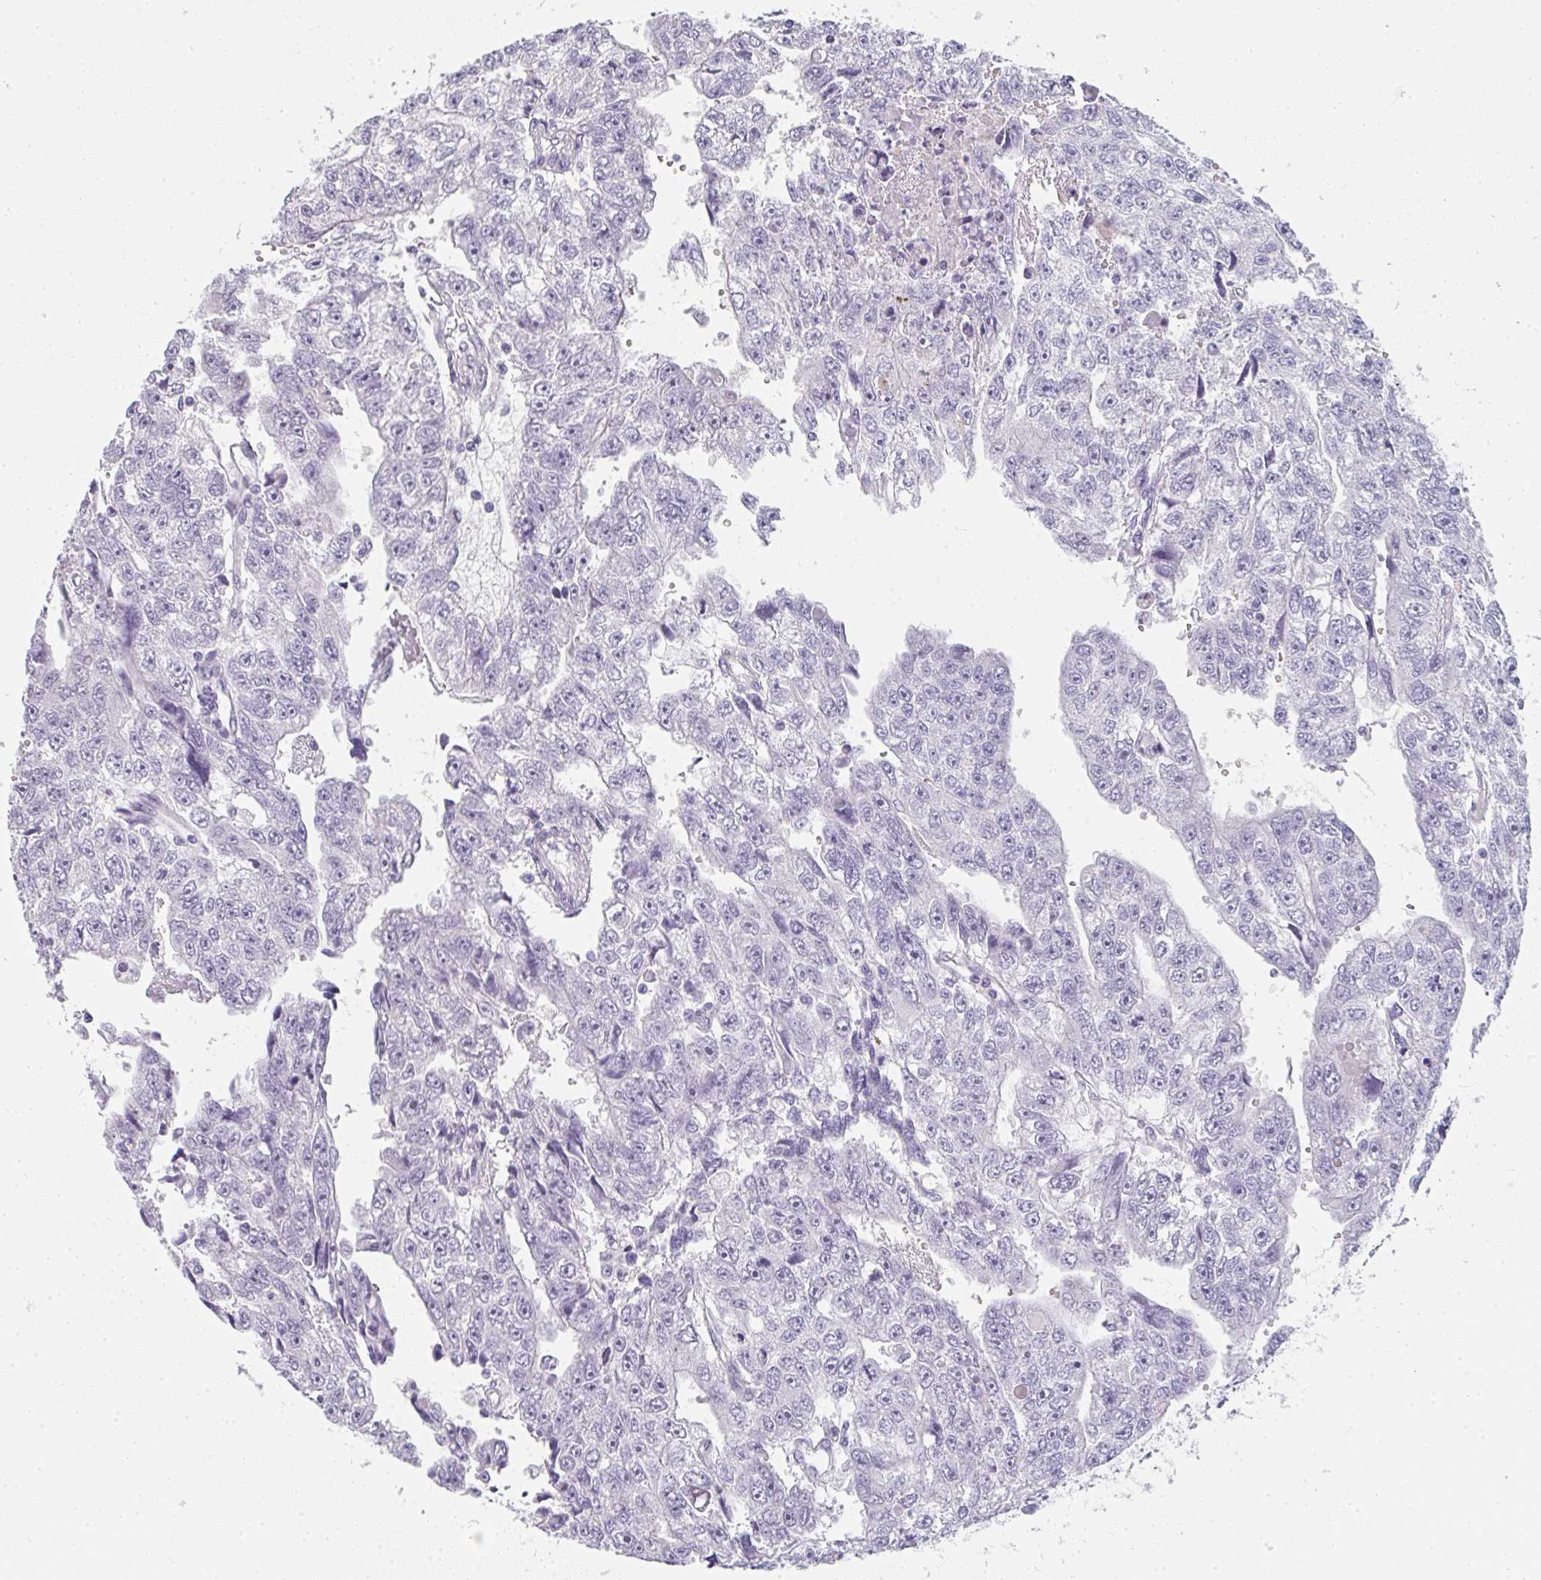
{"staining": {"intensity": "negative", "quantity": "none", "location": "none"}, "tissue": "testis cancer", "cell_type": "Tumor cells", "image_type": "cancer", "snomed": [{"axis": "morphology", "description": "Carcinoma, Embryonal, NOS"}, {"axis": "topography", "description": "Testis"}], "caption": "A photomicrograph of human testis cancer is negative for staining in tumor cells. The staining is performed using DAB brown chromogen with nuclei counter-stained in using hematoxylin.", "gene": "NEU2", "patient": {"sex": "male", "age": 20}}